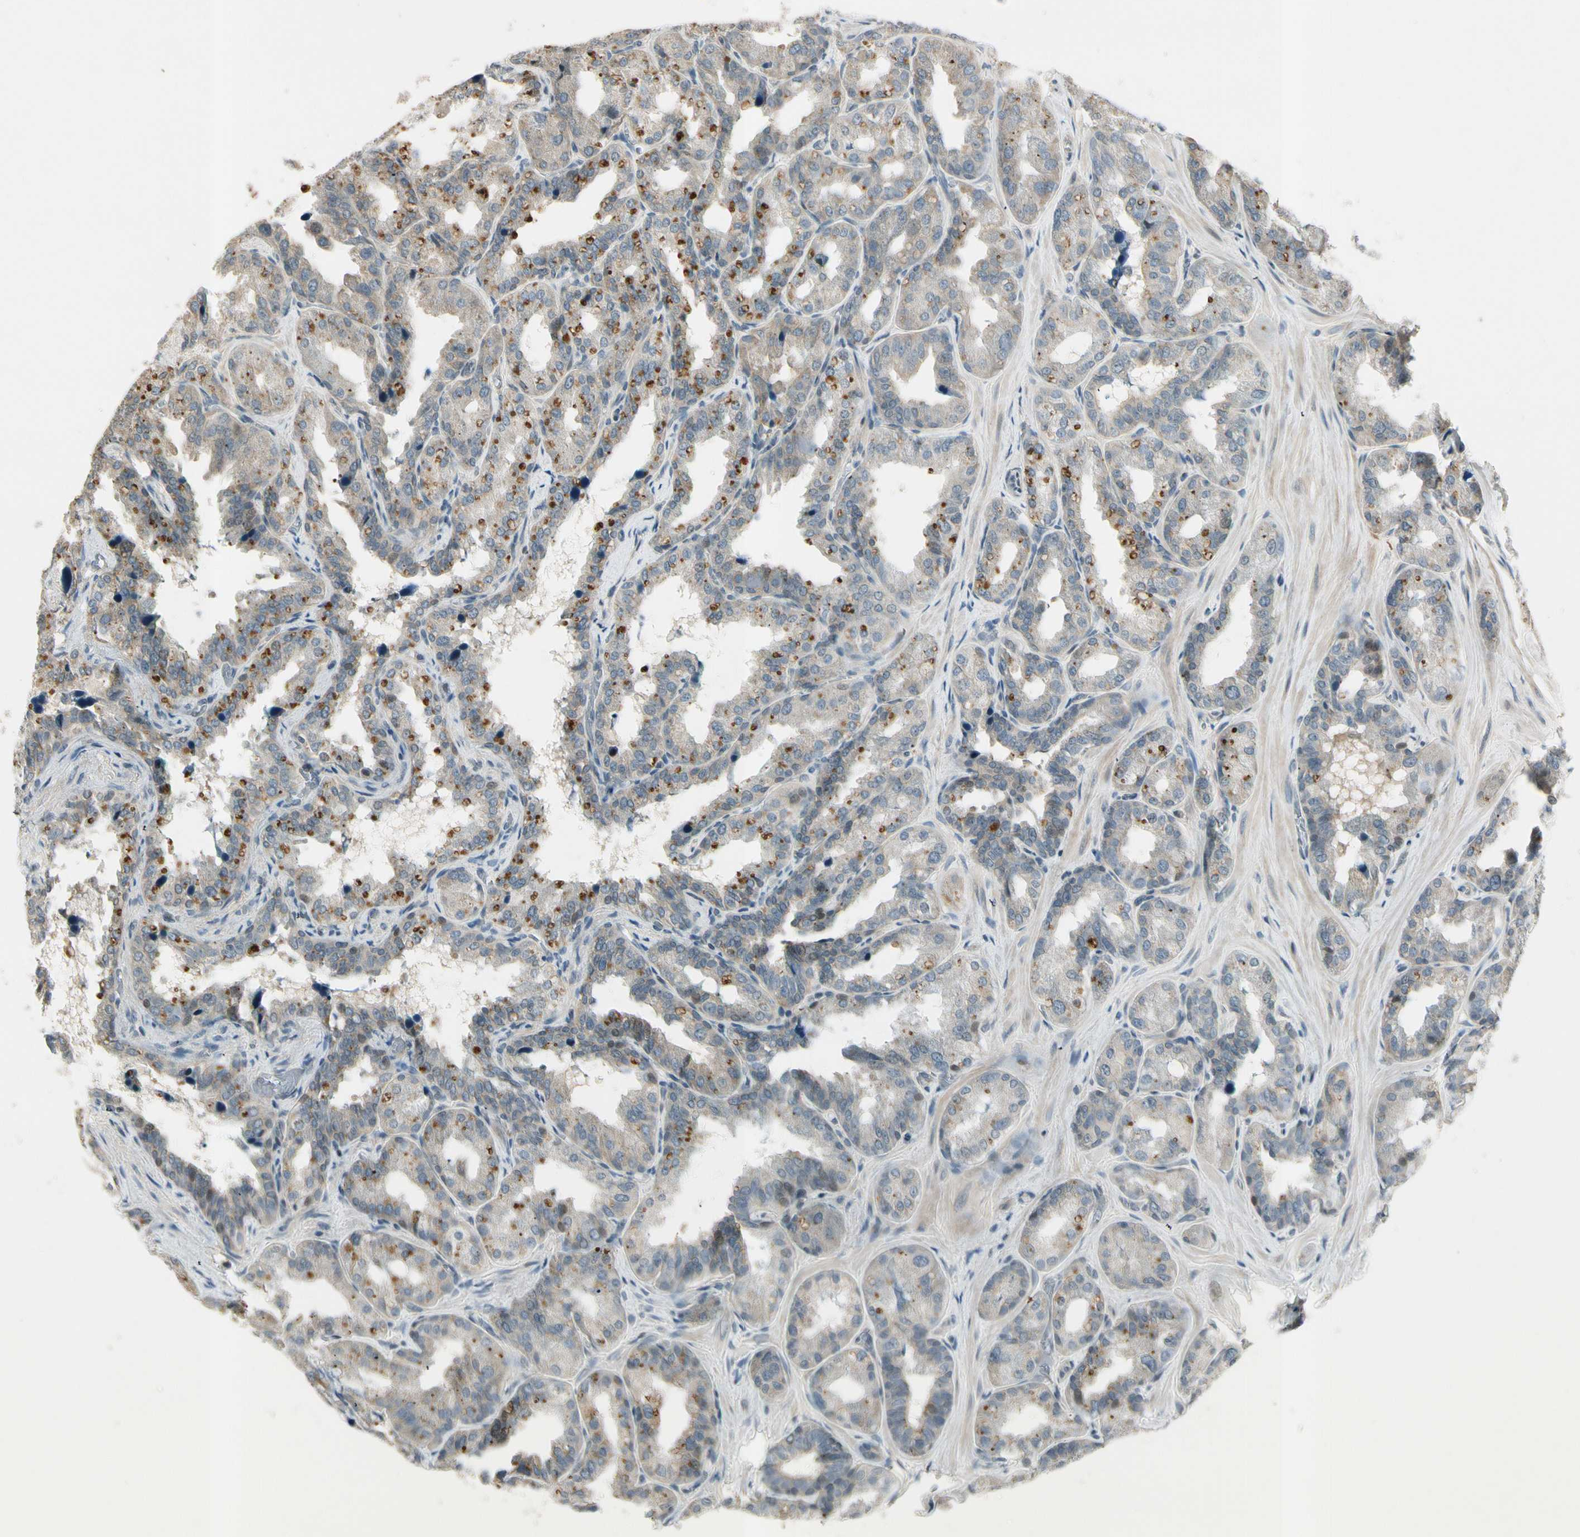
{"staining": {"intensity": "strong", "quantity": "25%-75%", "location": "cytoplasmic/membranous"}, "tissue": "seminal vesicle", "cell_type": "Glandular cells", "image_type": "normal", "snomed": [{"axis": "morphology", "description": "Normal tissue, NOS"}, {"axis": "topography", "description": "Prostate"}, {"axis": "topography", "description": "Seminal veicle"}], "caption": "Protein expression analysis of normal seminal vesicle displays strong cytoplasmic/membranous positivity in about 25%-75% of glandular cells. Nuclei are stained in blue.", "gene": "ICAM5", "patient": {"sex": "male", "age": 51}}